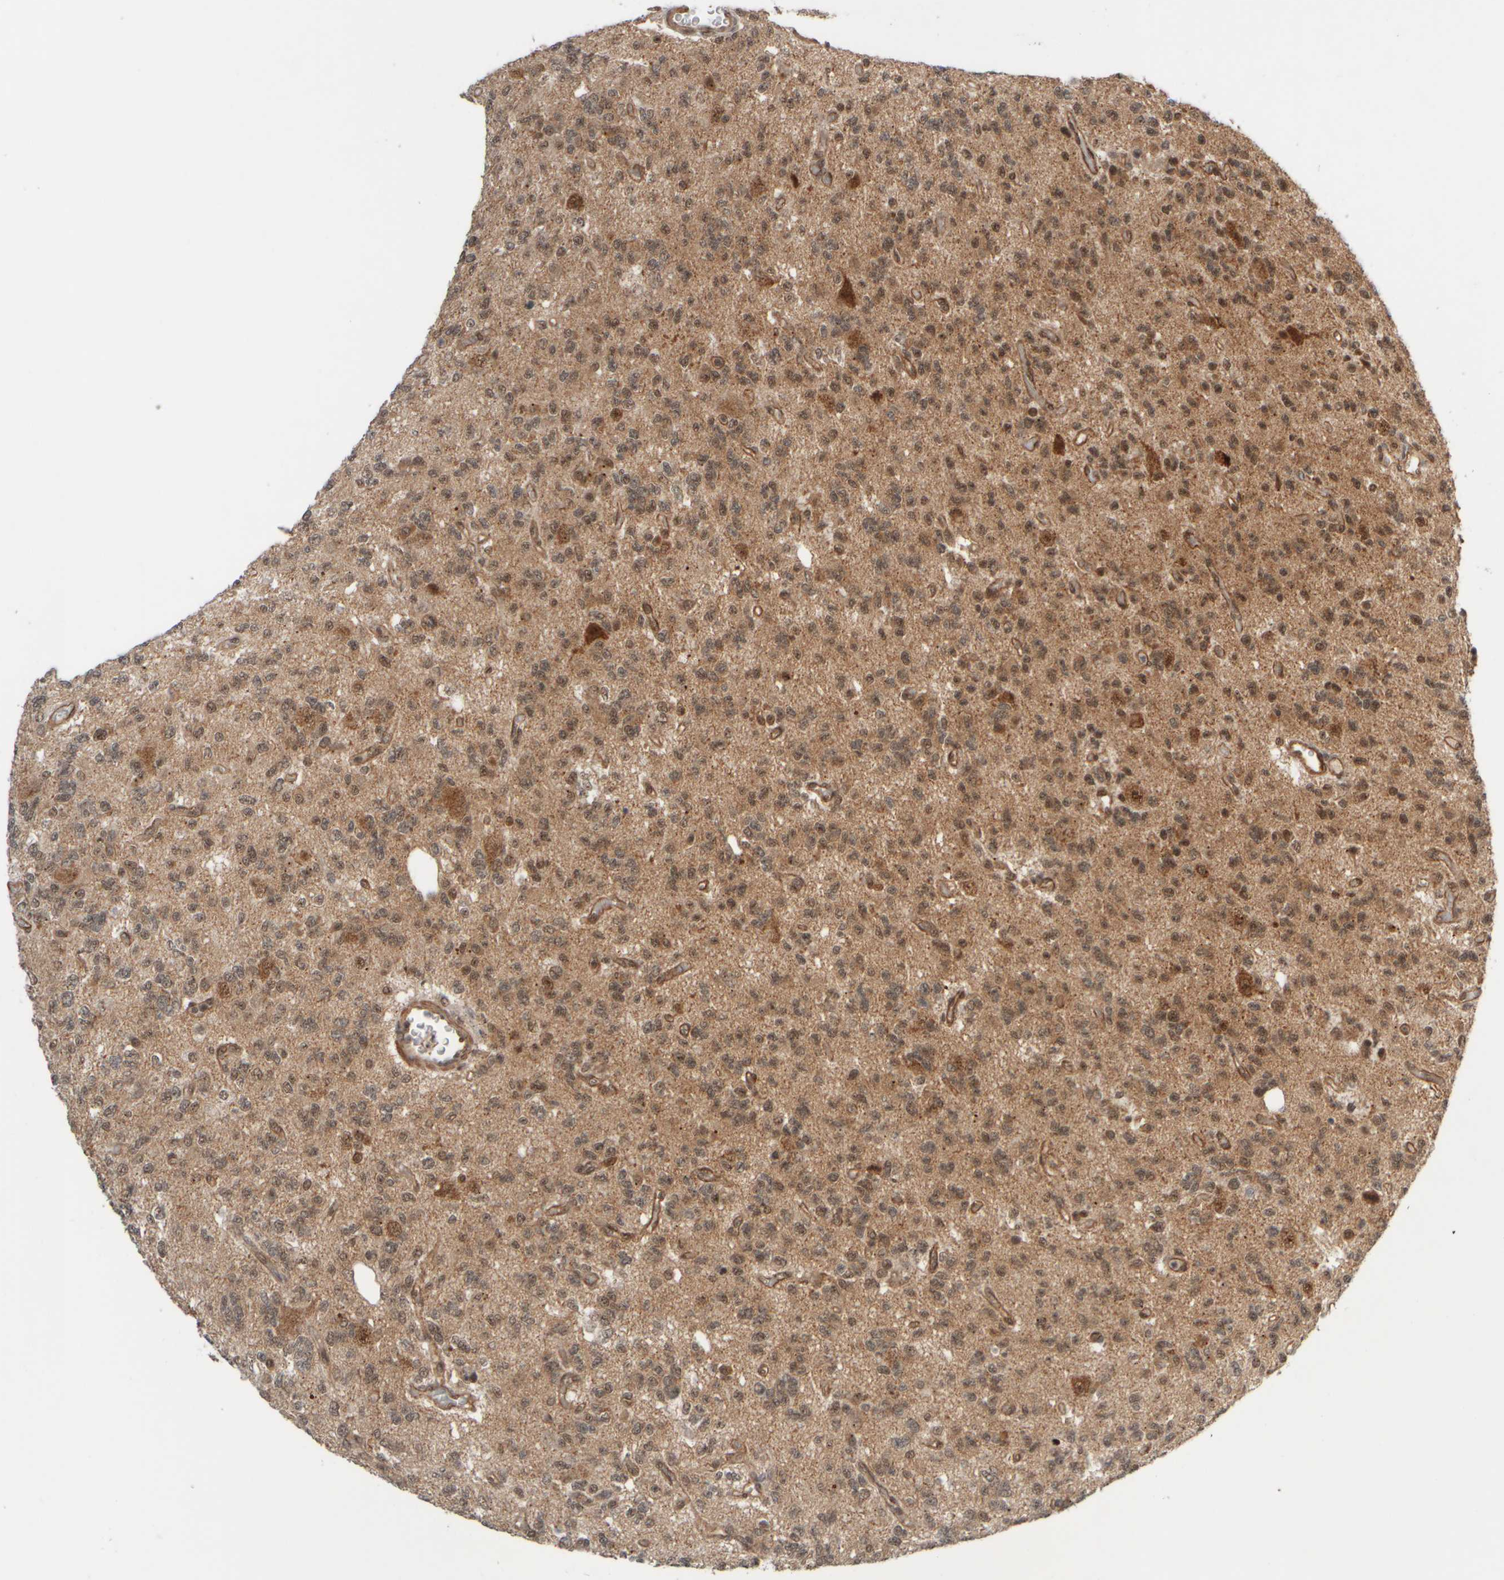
{"staining": {"intensity": "weak", "quantity": "25%-75%", "location": "cytoplasmic/membranous"}, "tissue": "glioma", "cell_type": "Tumor cells", "image_type": "cancer", "snomed": [{"axis": "morphology", "description": "Glioma, malignant, Low grade"}, {"axis": "topography", "description": "Brain"}], "caption": "Weak cytoplasmic/membranous protein positivity is seen in about 25%-75% of tumor cells in low-grade glioma (malignant).", "gene": "SYNRG", "patient": {"sex": "male", "age": 38}}